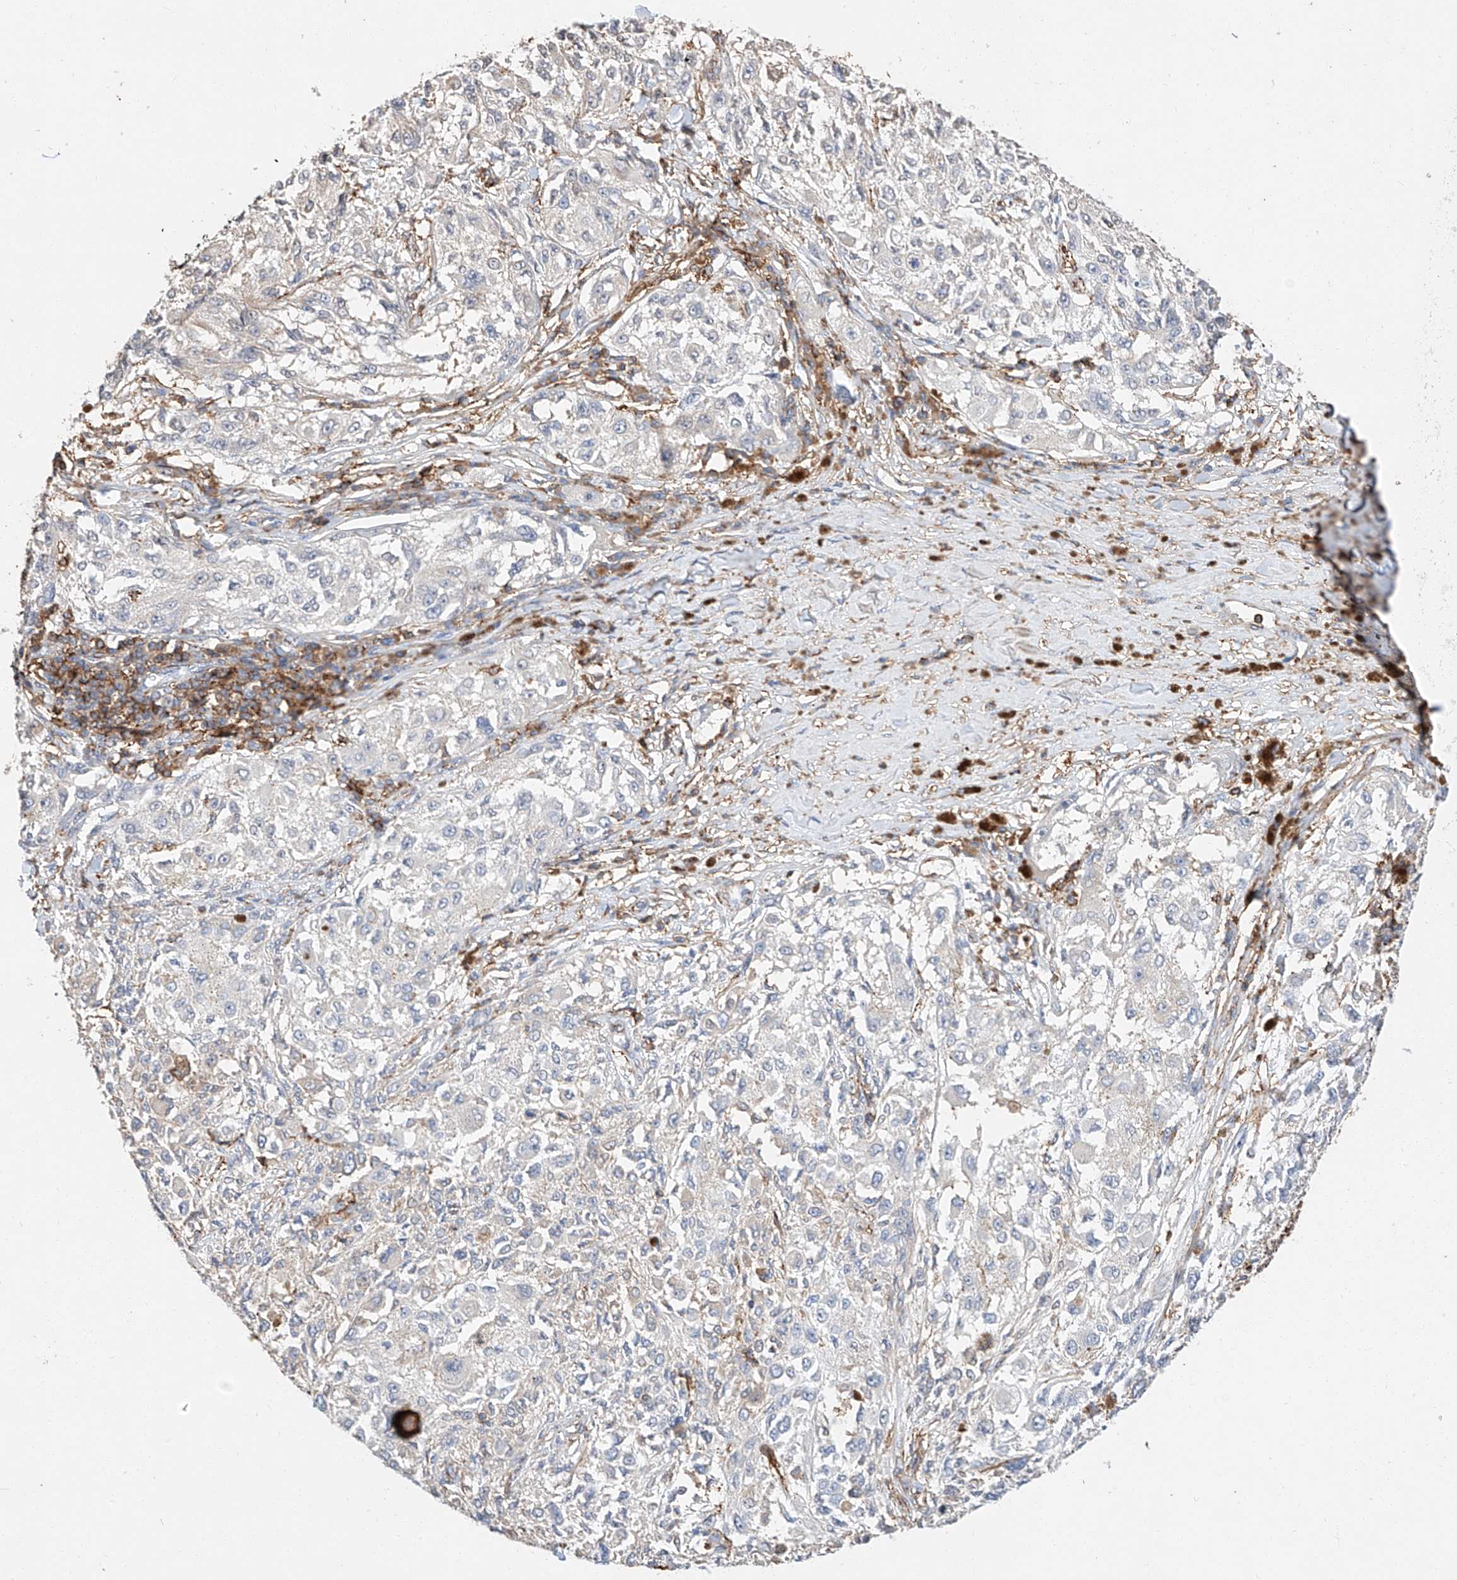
{"staining": {"intensity": "negative", "quantity": "none", "location": "none"}, "tissue": "melanoma", "cell_type": "Tumor cells", "image_type": "cancer", "snomed": [{"axis": "morphology", "description": "Necrosis, NOS"}, {"axis": "morphology", "description": "Malignant melanoma, NOS"}, {"axis": "topography", "description": "Skin"}], "caption": "Malignant melanoma stained for a protein using immunohistochemistry (IHC) reveals no positivity tumor cells.", "gene": "WFS1", "patient": {"sex": "female", "age": 87}}